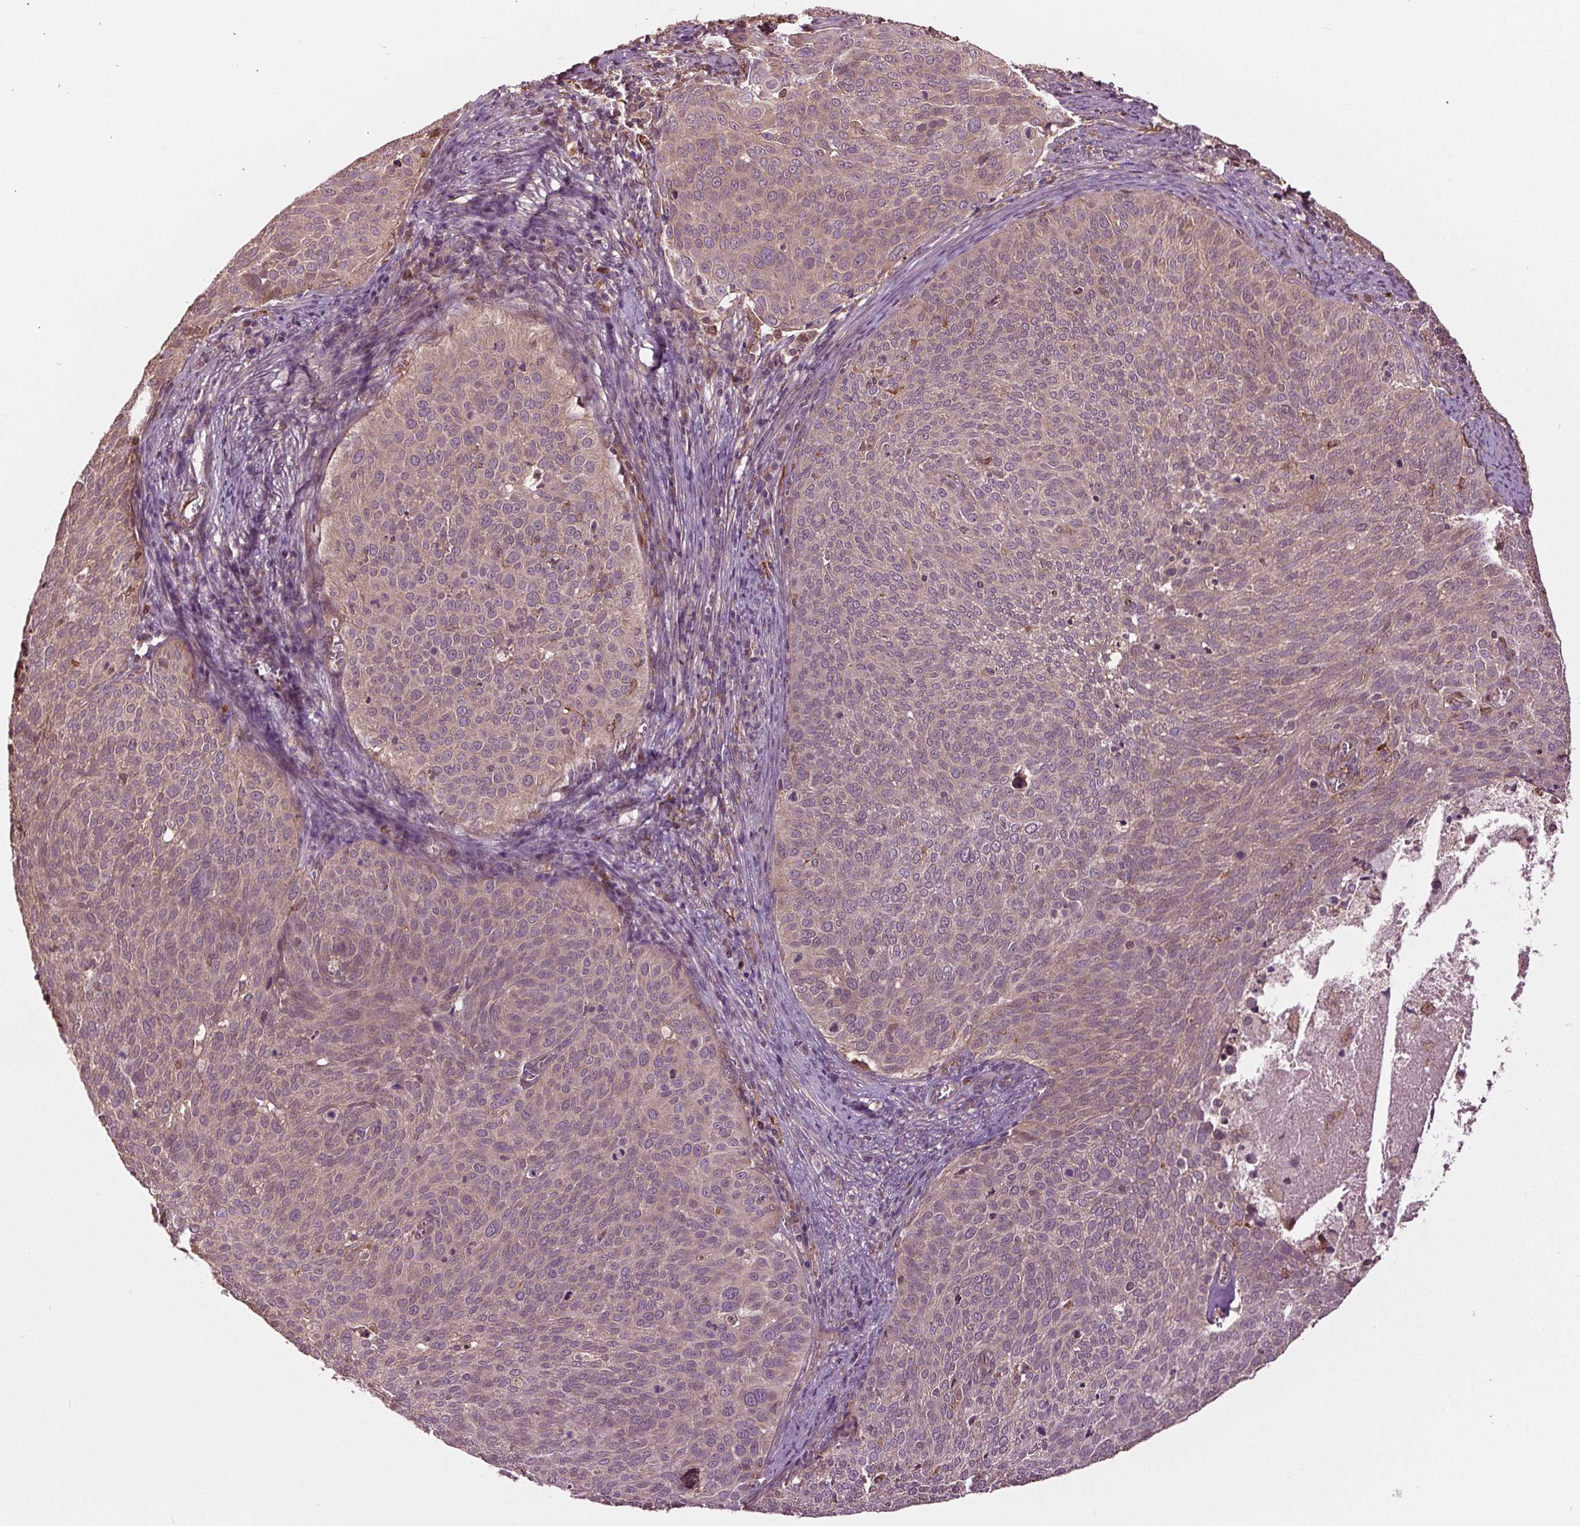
{"staining": {"intensity": "weak", "quantity": "<25%", "location": "cytoplasmic/membranous"}, "tissue": "cervical cancer", "cell_type": "Tumor cells", "image_type": "cancer", "snomed": [{"axis": "morphology", "description": "Squamous cell carcinoma, NOS"}, {"axis": "topography", "description": "Cervix"}], "caption": "A micrograph of human cervical cancer (squamous cell carcinoma) is negative for staining in tumor cells.", "gene": "RNPEP", "patient": {"sex": "female", "age": 39}}